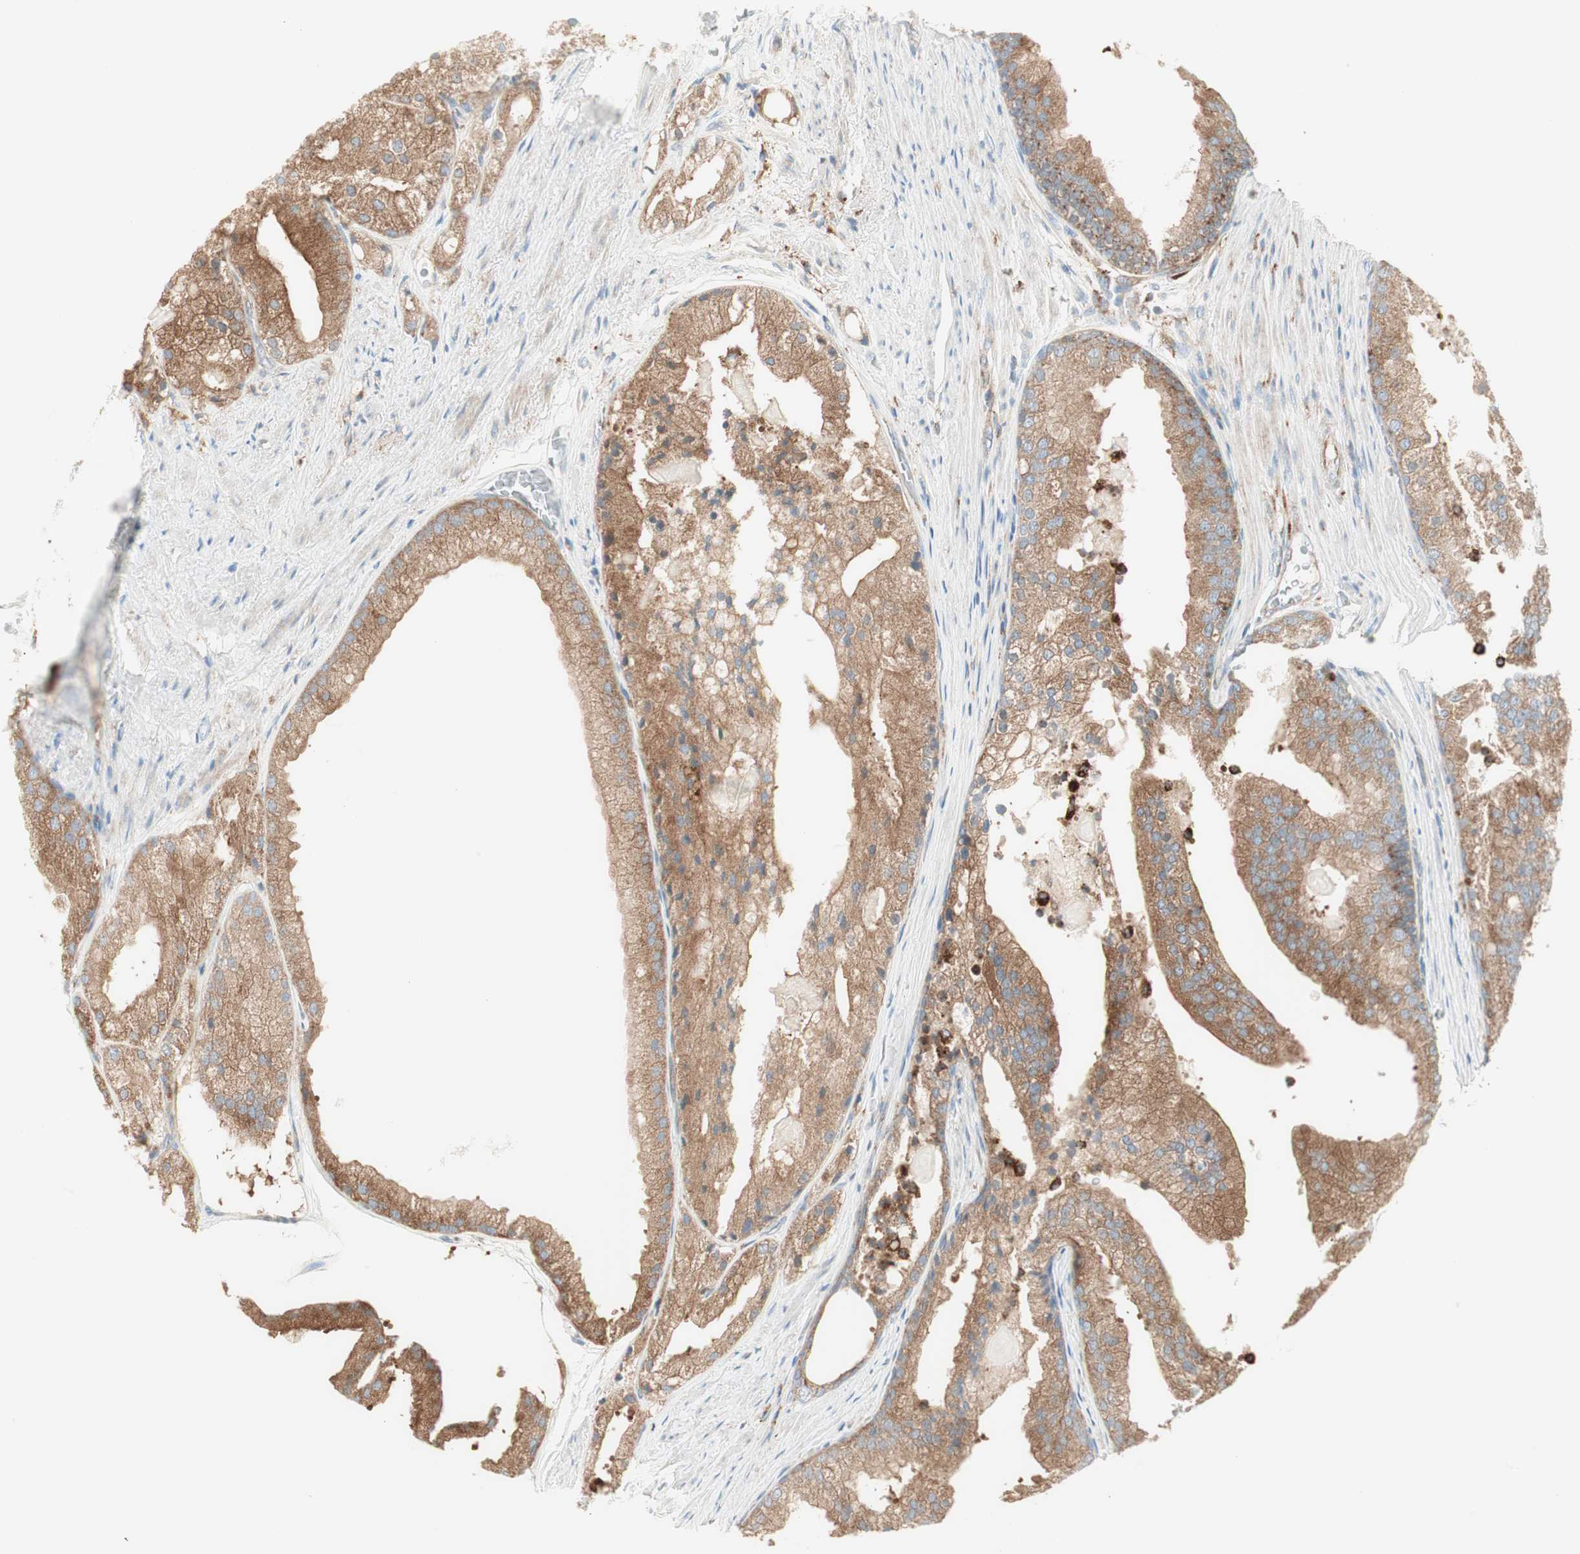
{"staining": {"intensity": "weak", "quantity": ">75%", "location": "cytoplasmic/membranous"}, "tissue": "prostate cancer", "cell_type": "Tumor cells", "image_type": "cancer", "snomed": [{"axis": "morphology", "description": "Adenocarcinoma, Low grade"}, {"axis": "topography", "description": "Prostate"}], "caption": "Tumor cells show low levels of weak cytoplasmic/membranous expression in about >75% of cells in low-grade adenocarcinoma (prostate).", "gene": "ATP6V1G1", "patient": {"sex": "male", "age": 69}}